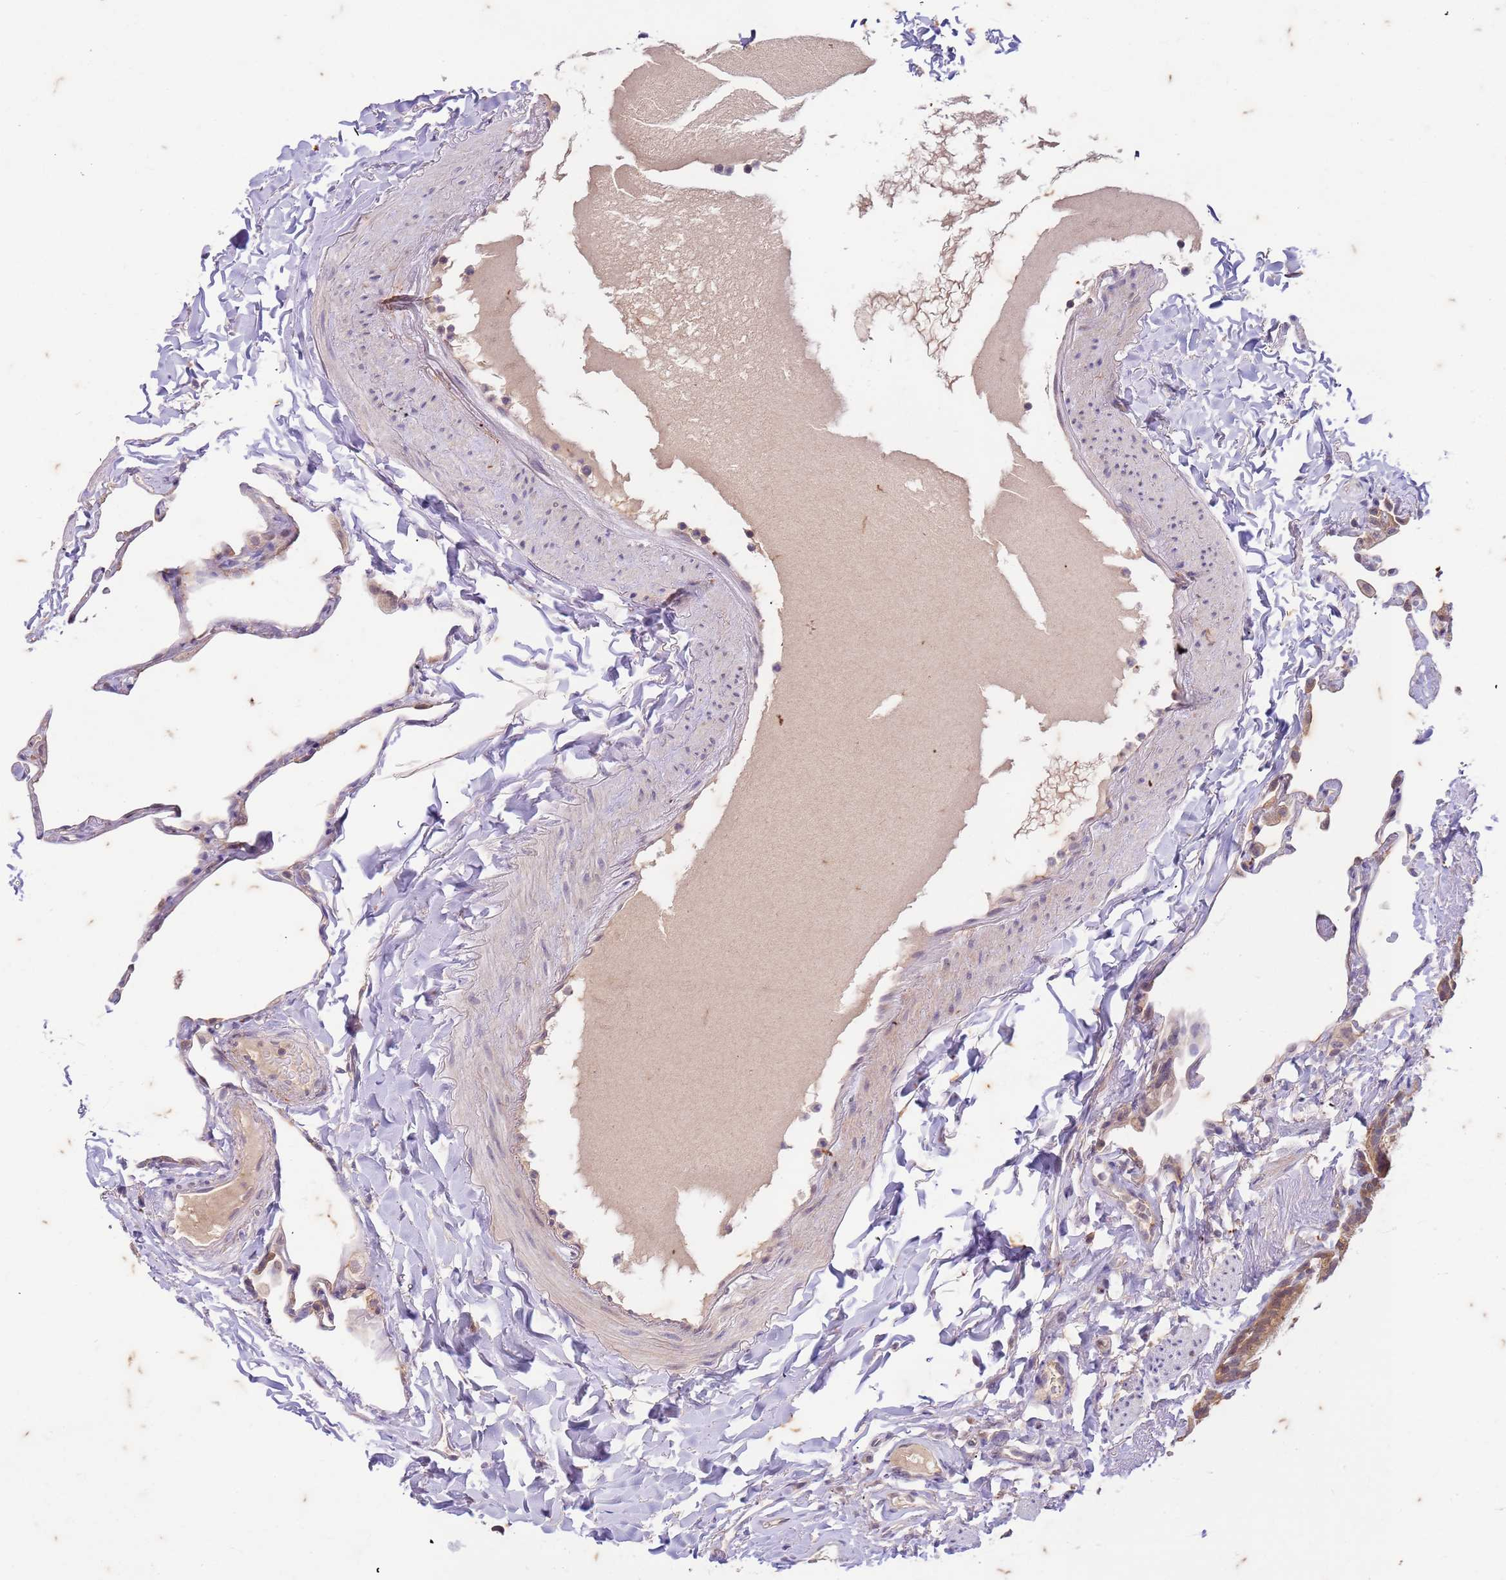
{"staining": {"intensity": "negative", "quantity": "none", "location": "none"}, "tissue": "lung", "cell_type": "Alveolar cells", "image_type": "normal", "snomed": [{"axis": "morphology", "description": "Normal tissue, NOS"}, {"axis": "topography", "description": "Lung"}], "caption": "Lung stained for a protein using immunohistochemistry (IHC) reveals no expression alveolar cells.", "gene": "RAPGEF3", "patient": {"sex": "male", "age": 65}}